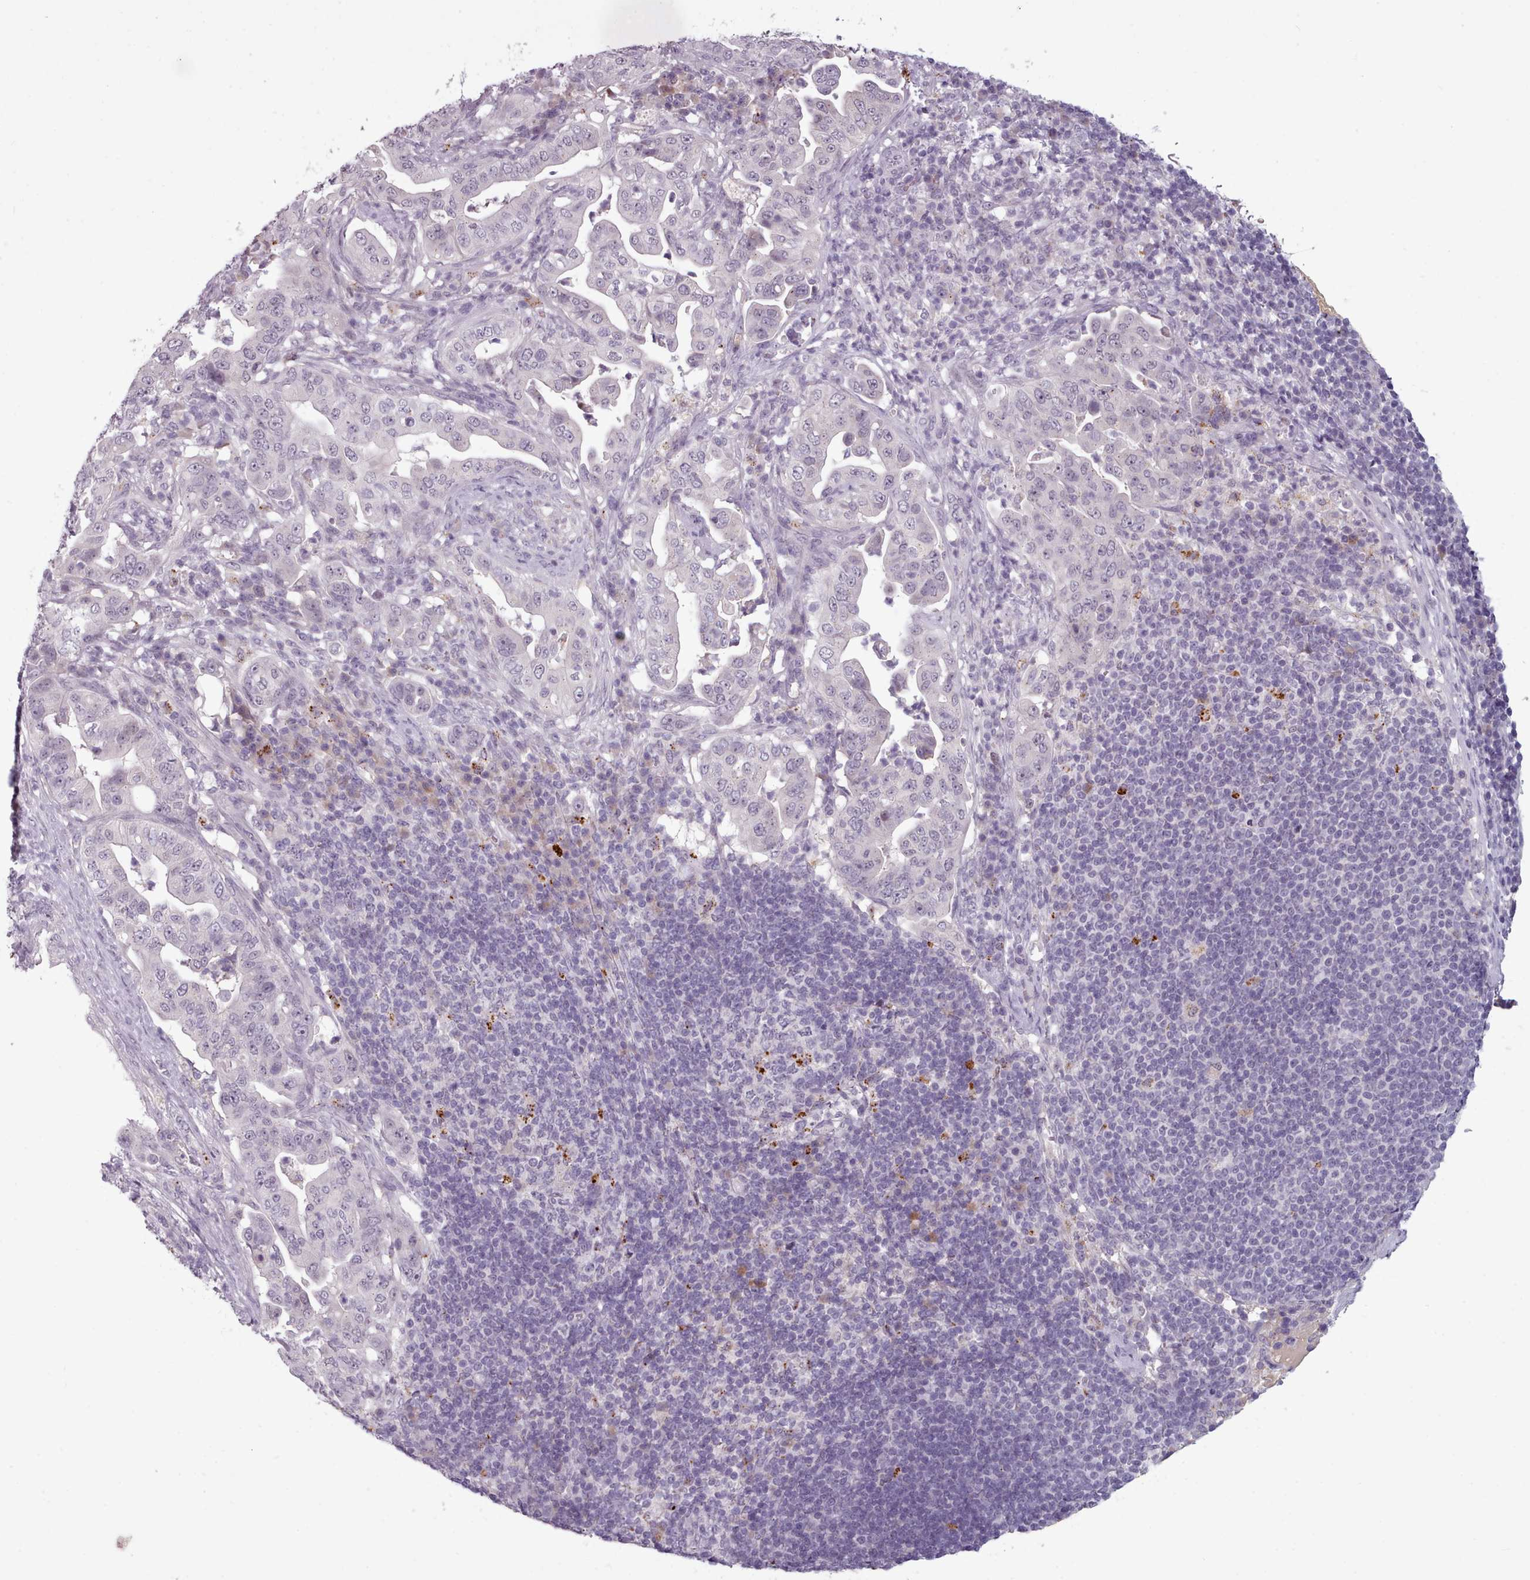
{"staining": {"intensity": "negative", "quantity": "none", "location": "none"}, "tissue": "pancreatic cancer", "cell_type": "Tumor cells", "image_type": "cancer", "snomed": [{"axis": "morphology", "description": "Adenocarcinoma, NOS"}, {"axis": "topography", "description": "Pancreas"}], "caption": "IHC micrograph of neoplastic tissue: pancreatic cancer (adenocarcinoma) stained with DAB exhibits no significant protein expression in tumor cells. (Stains: DAB IHC with hematoxylin counter stain, Microscopy: brightfield microscopy at high magnification).", "gene": "PBX4", "patient": {"sex": "female", "age": 63}}